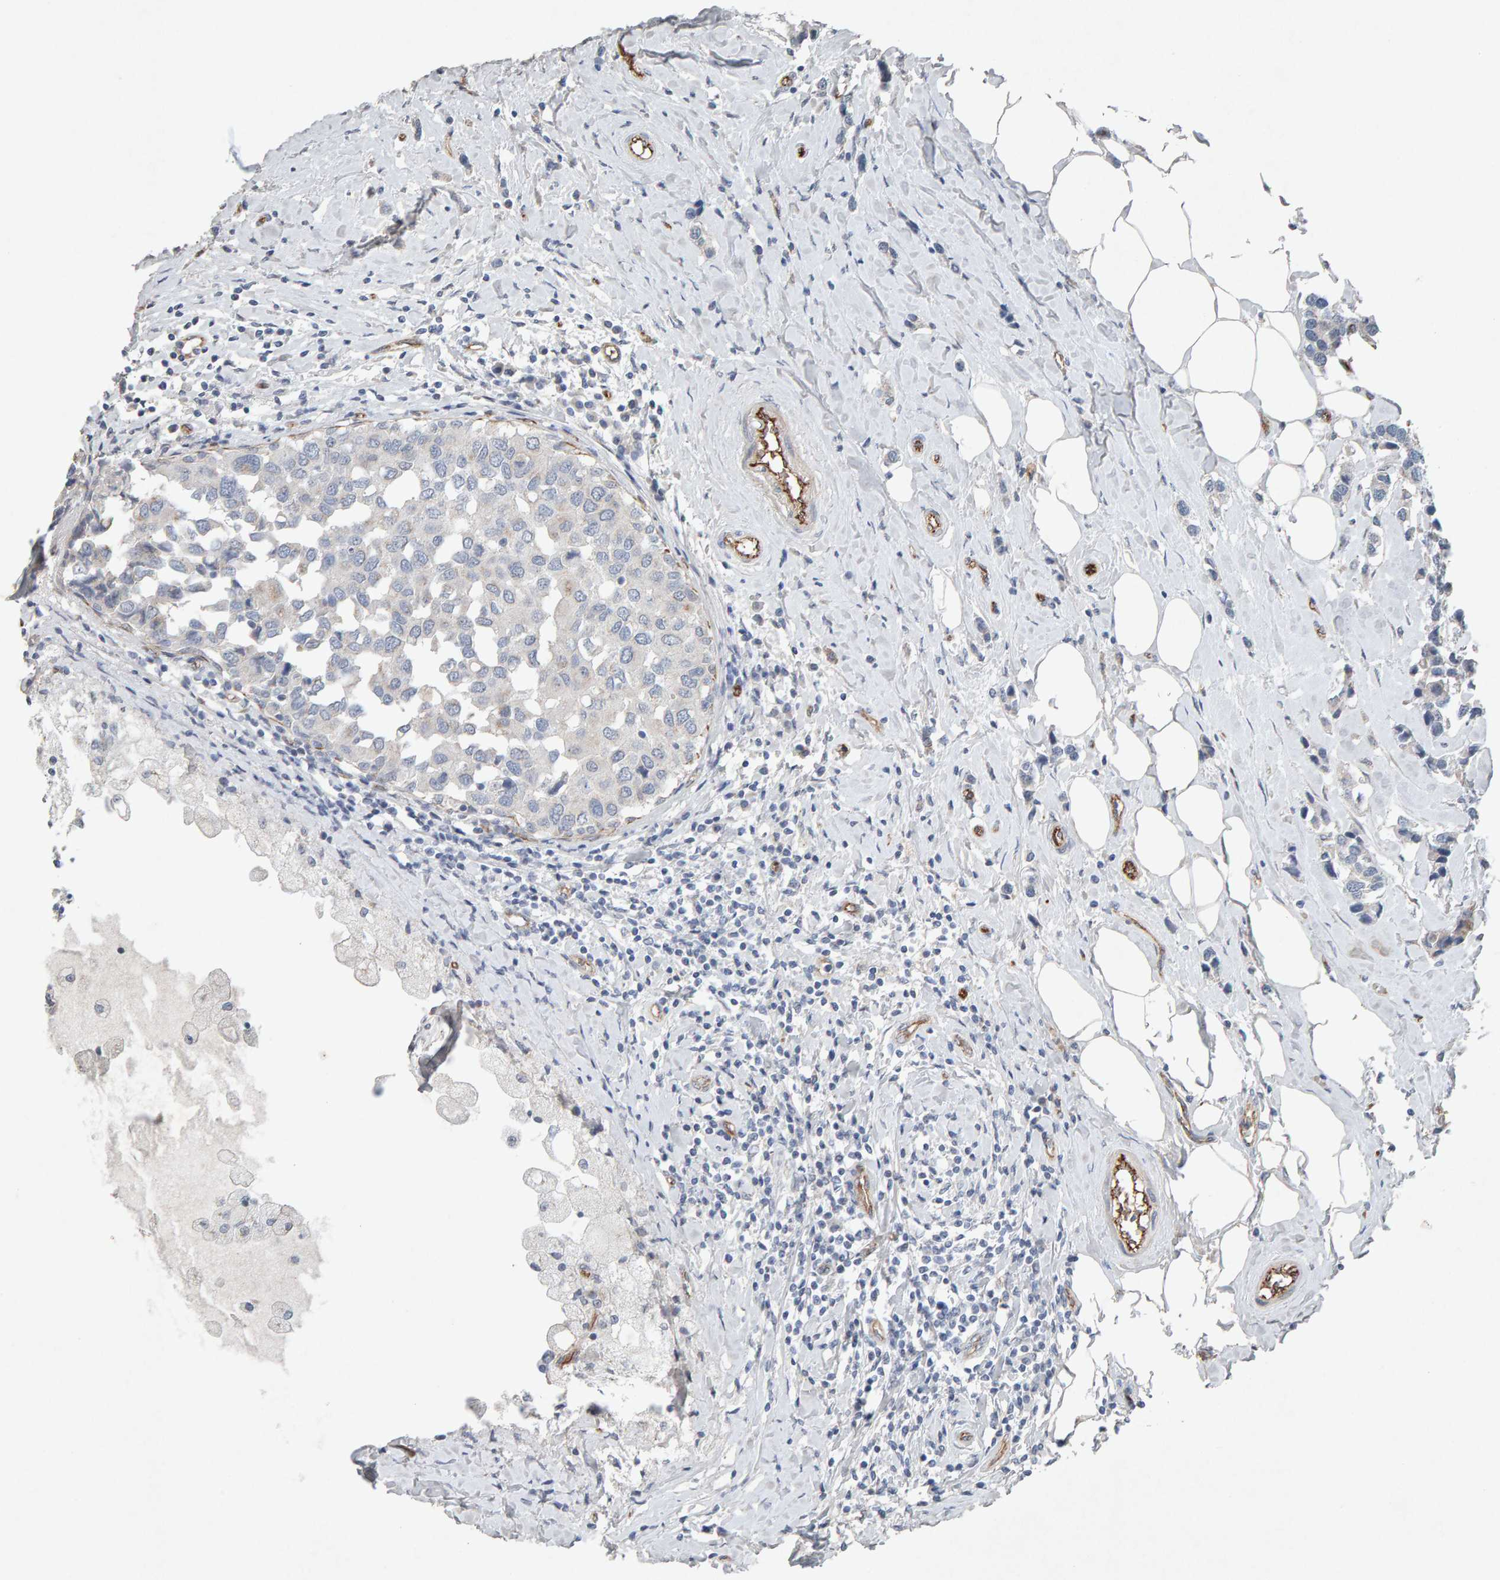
{"staining": {"intensity": "negative", "quantity": "none", "location": "none"}, "tissue": "breast cancer", "cell_type": "Tumor cells", "image_type": "cancer", "snomed": [{"axis": "morphology", "description": "Normal tissue, NOS"}, {"axis": "morphology", "description": "Duct carcinoma"}, {"axis": "topography", "description": "Breast"}], "caption": "An immunohistochemistry (IHC) photomicrograph of breast intraductal carcinoma is shown. There is no staining in tumor cells of breast intraductal carcinoma. (Stains: DAB (3,3'-diaminobenzidine) IHC with hematoxylin counter stain, Microscopy: brightfield microscopy at high magnification).", "gene": "PTPRM", "patient": {"sex": "female", "age": 50}}